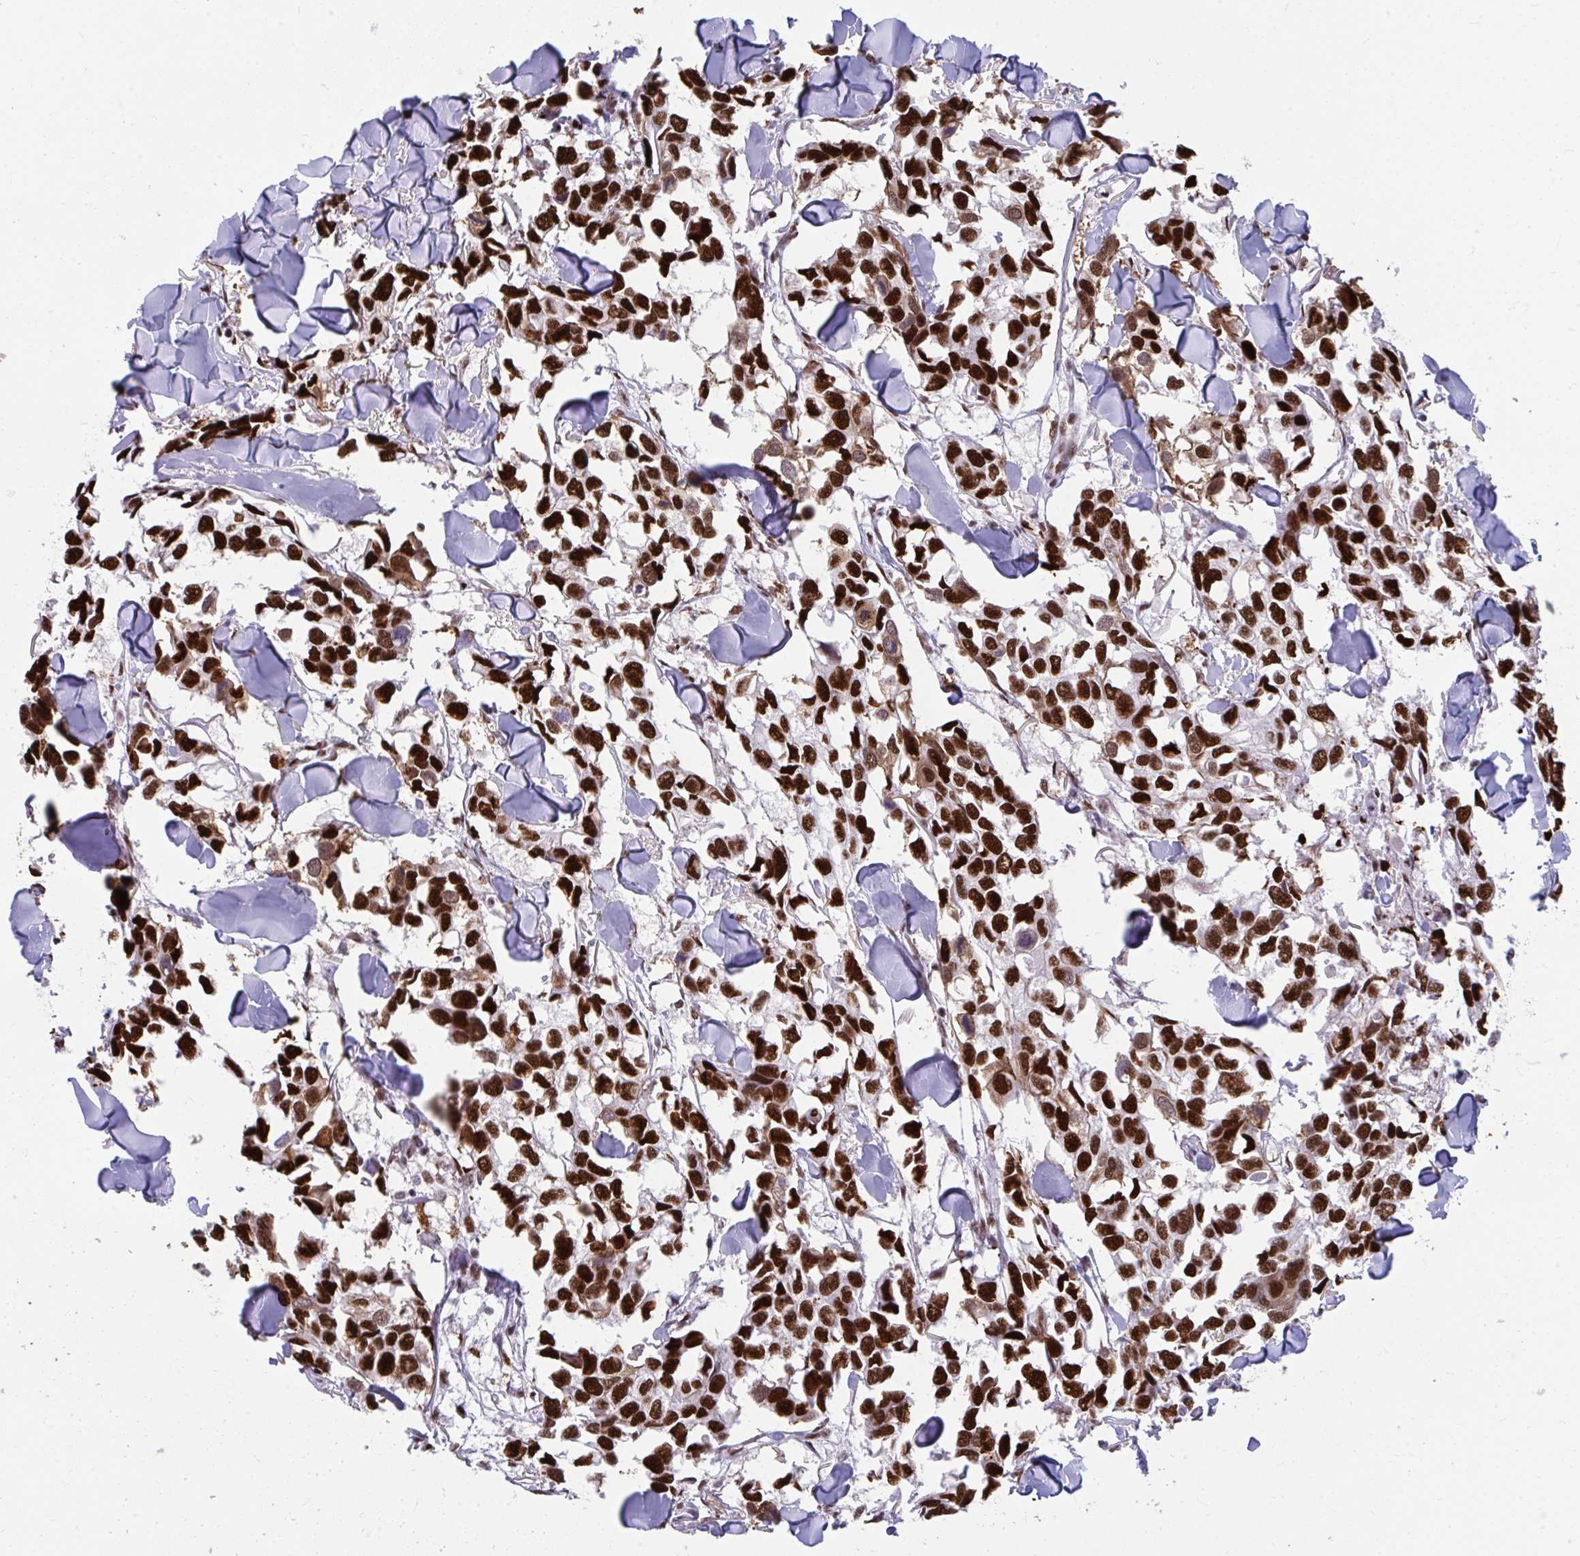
{"staining": {"intensity": "strong", "quantity": ">75%", "location": "nuclear"}, "tissue": "breast cancer", "cell_type": "Tumor cells", "image_type": "cancer", "snomed": [{"axis": "morphology", "description": "Duct carcinoma"}, {"axis": "topography", "description": "Breast"}], "caption": "DAB immunohistochemical staining of human invasive ductal carcinoma (breast) shows strong nuclear protein positivity in approximately >75% of tumor cells. (Stains: DAB (3,3'-diaminobenzidine) in brown, nuclei in blue, Microscopy: brightfield microscopy at high magnification).", "gene": "SLC35C2", "patient": {"sex": "female", "age": 83}}